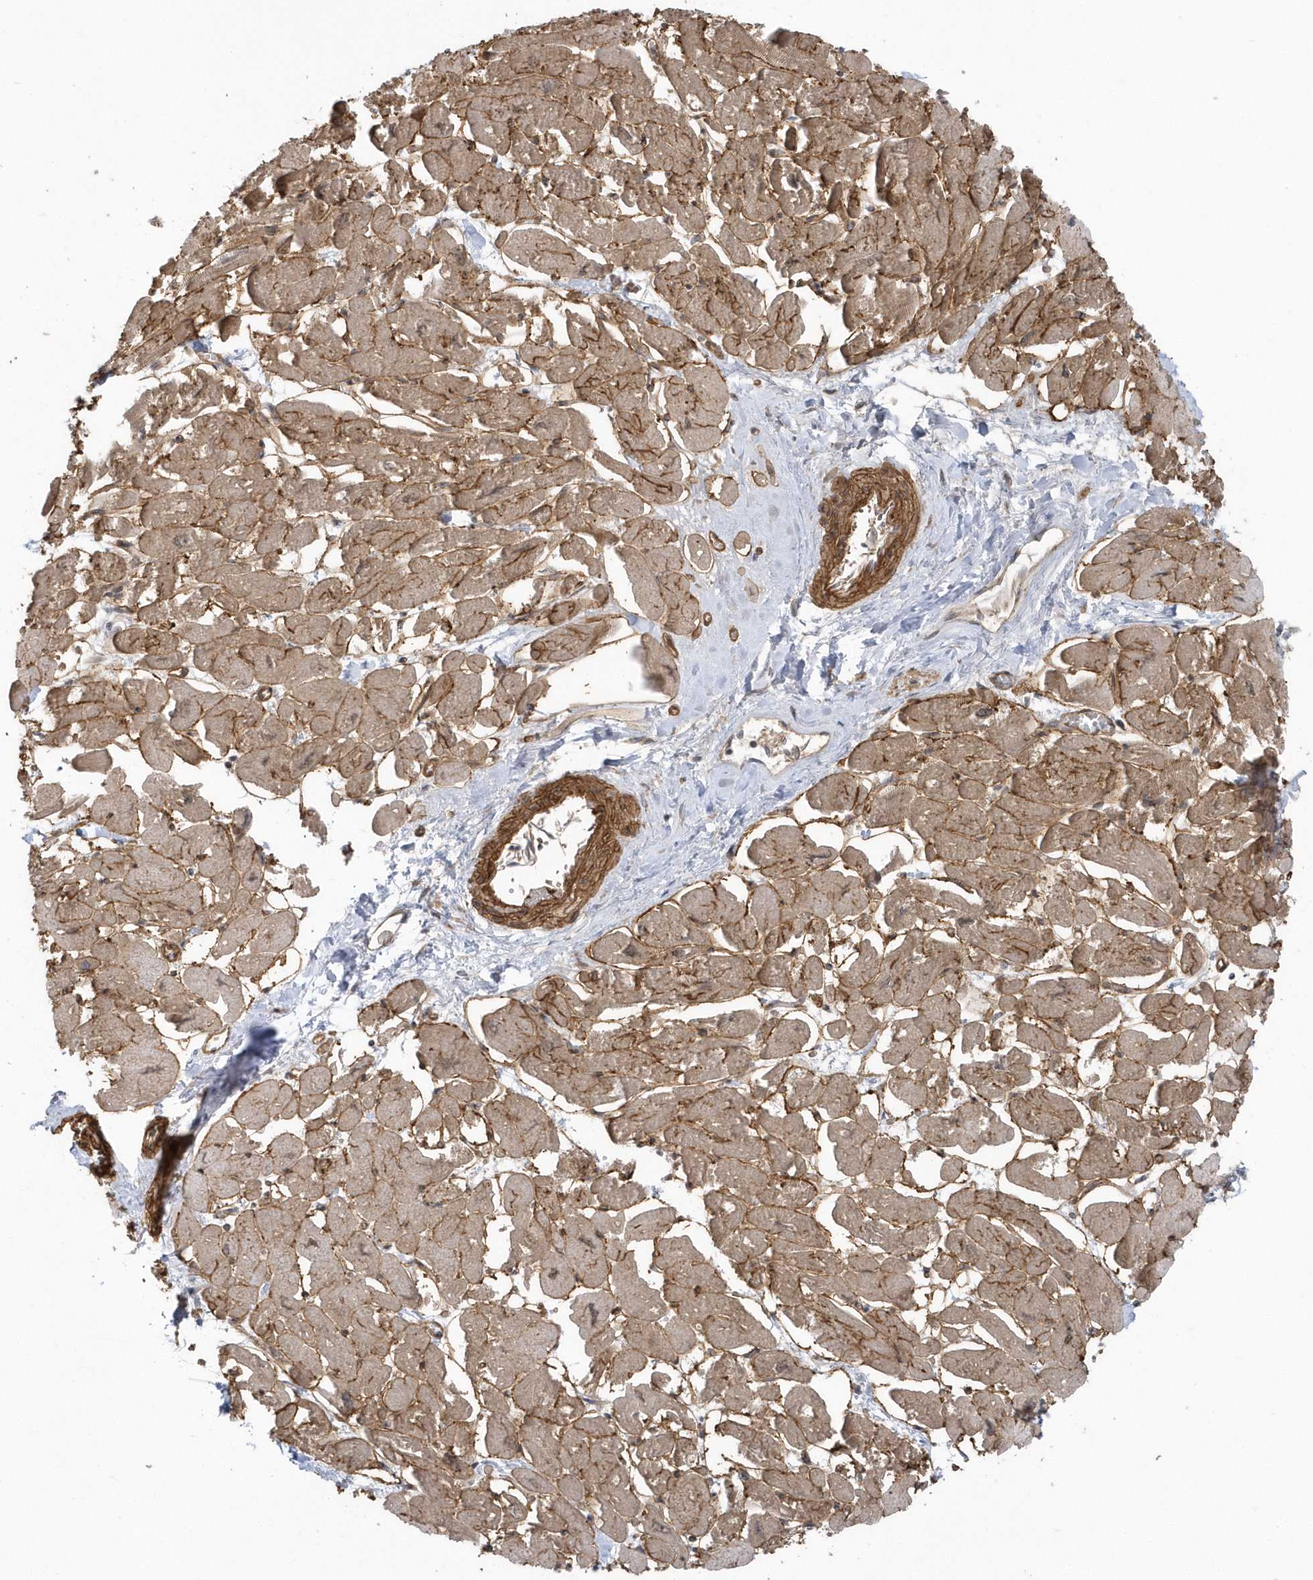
{"staining": {"intensity": "moderate", "quantity": ">75%", "location": "cytoplasmic/membranous"}, "tissue": "heart muscle", "cell_type": "Cardiomyocytes", "image_type": "normal", "snomed": [{"axis": "morphology", "description": "Normal tissue, NOS"}, {"axis": "topography", "description": "Heart"}], "caption": "Heart muscle stained for a protein (brown) shows moderate cytoplasmic/membranous positive staining in about >75% of cardiomyocytes.", "gene": "ACTR1A", "patient": {"sex": "male", "age": 54}}